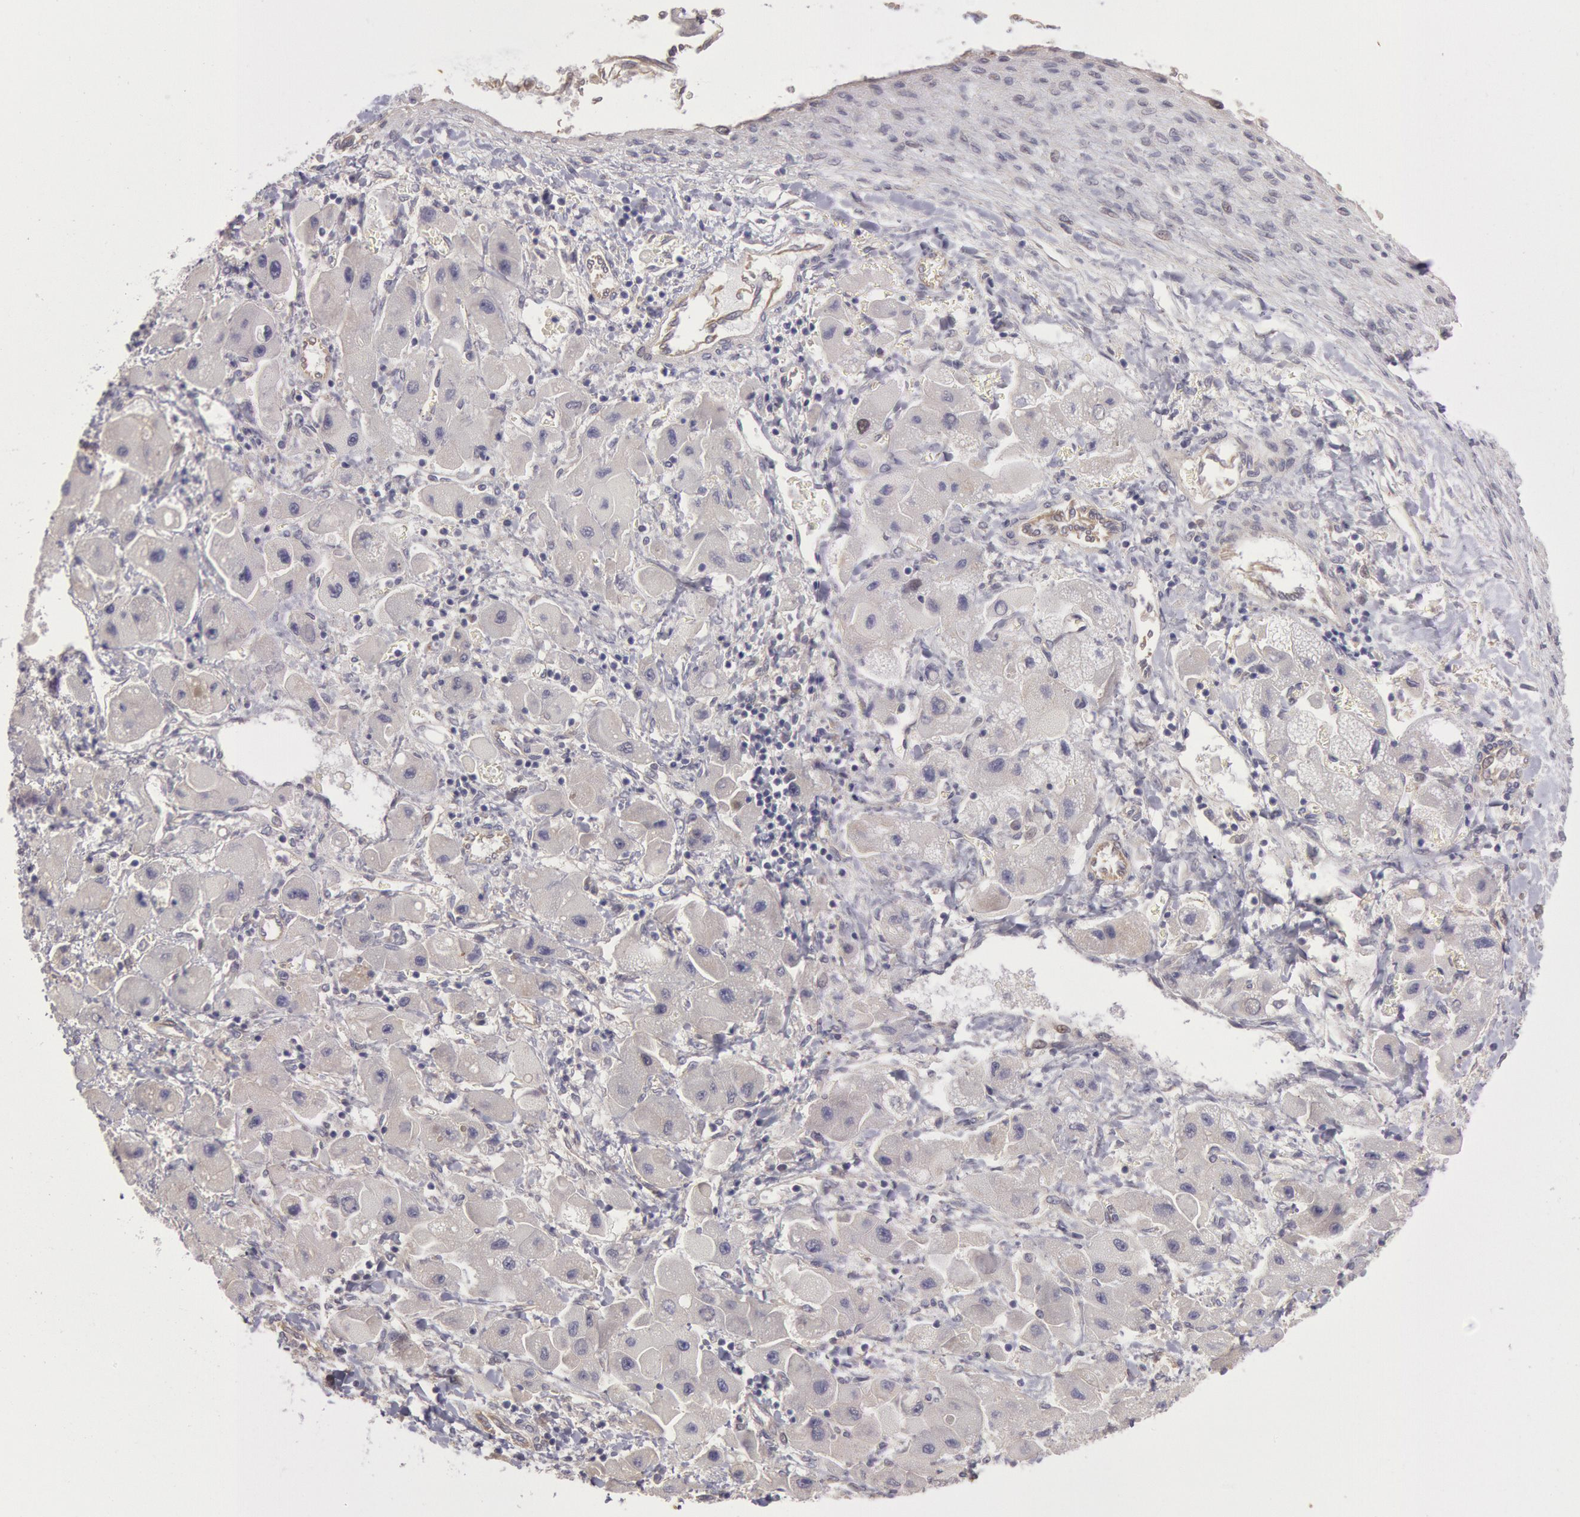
{"staining": {"intensity": "negative", "quantity": "none", "location": "none"}, "tissue": "liver cancer", "cell_type": "Tumor cells", "image_type": "cancer", "snomed": [{"axis": "morphology", "description": "Carcinoma, Hepatocellular, NOS"}, {"axis": "topography", "description": "Liver"}], "caption": "Tumor cells show no significant staining in liver hepatocellular carcinoma.", "gene": "AMOTL1", "patient": {"sex": "male", "age": 24}}